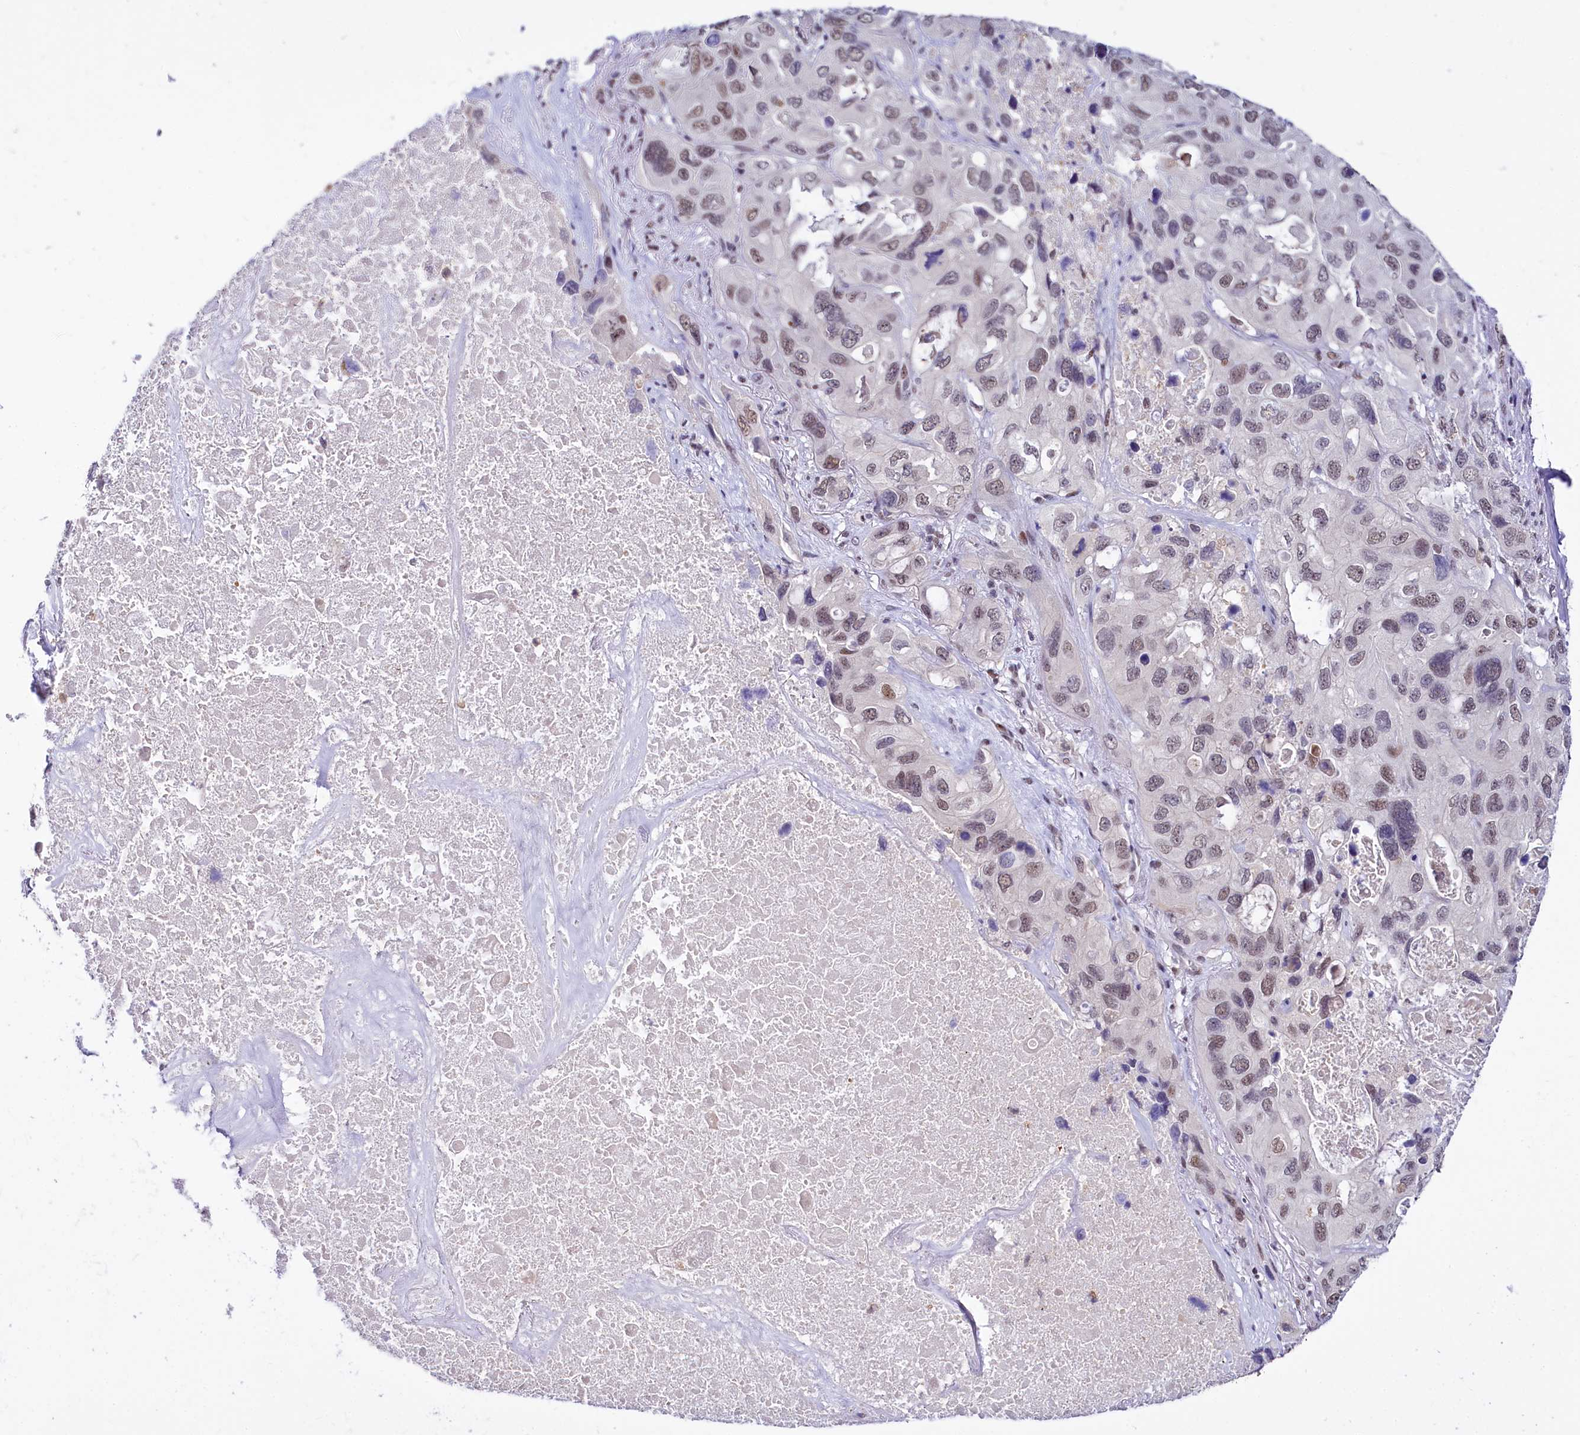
{"staining": {"intensity": "weak", "quantity": "25%-75%", "location": "nuclear"}, "tissue": "lung cancer", "cell_type": "Tumor cells", "image_type": "cancer", "snomed": [{"axis": "morphology", "description": "Squamous cell carcinoma, NOS"}, {"axis": "topography", "description": "Lung"}], "caption": "A photomicrograph of lung cancer stained for a protein displays weak nuclear brown staining in tumor cells.", "gene": "SCAF11", "patient": {"sex": "female", "age": 73}}